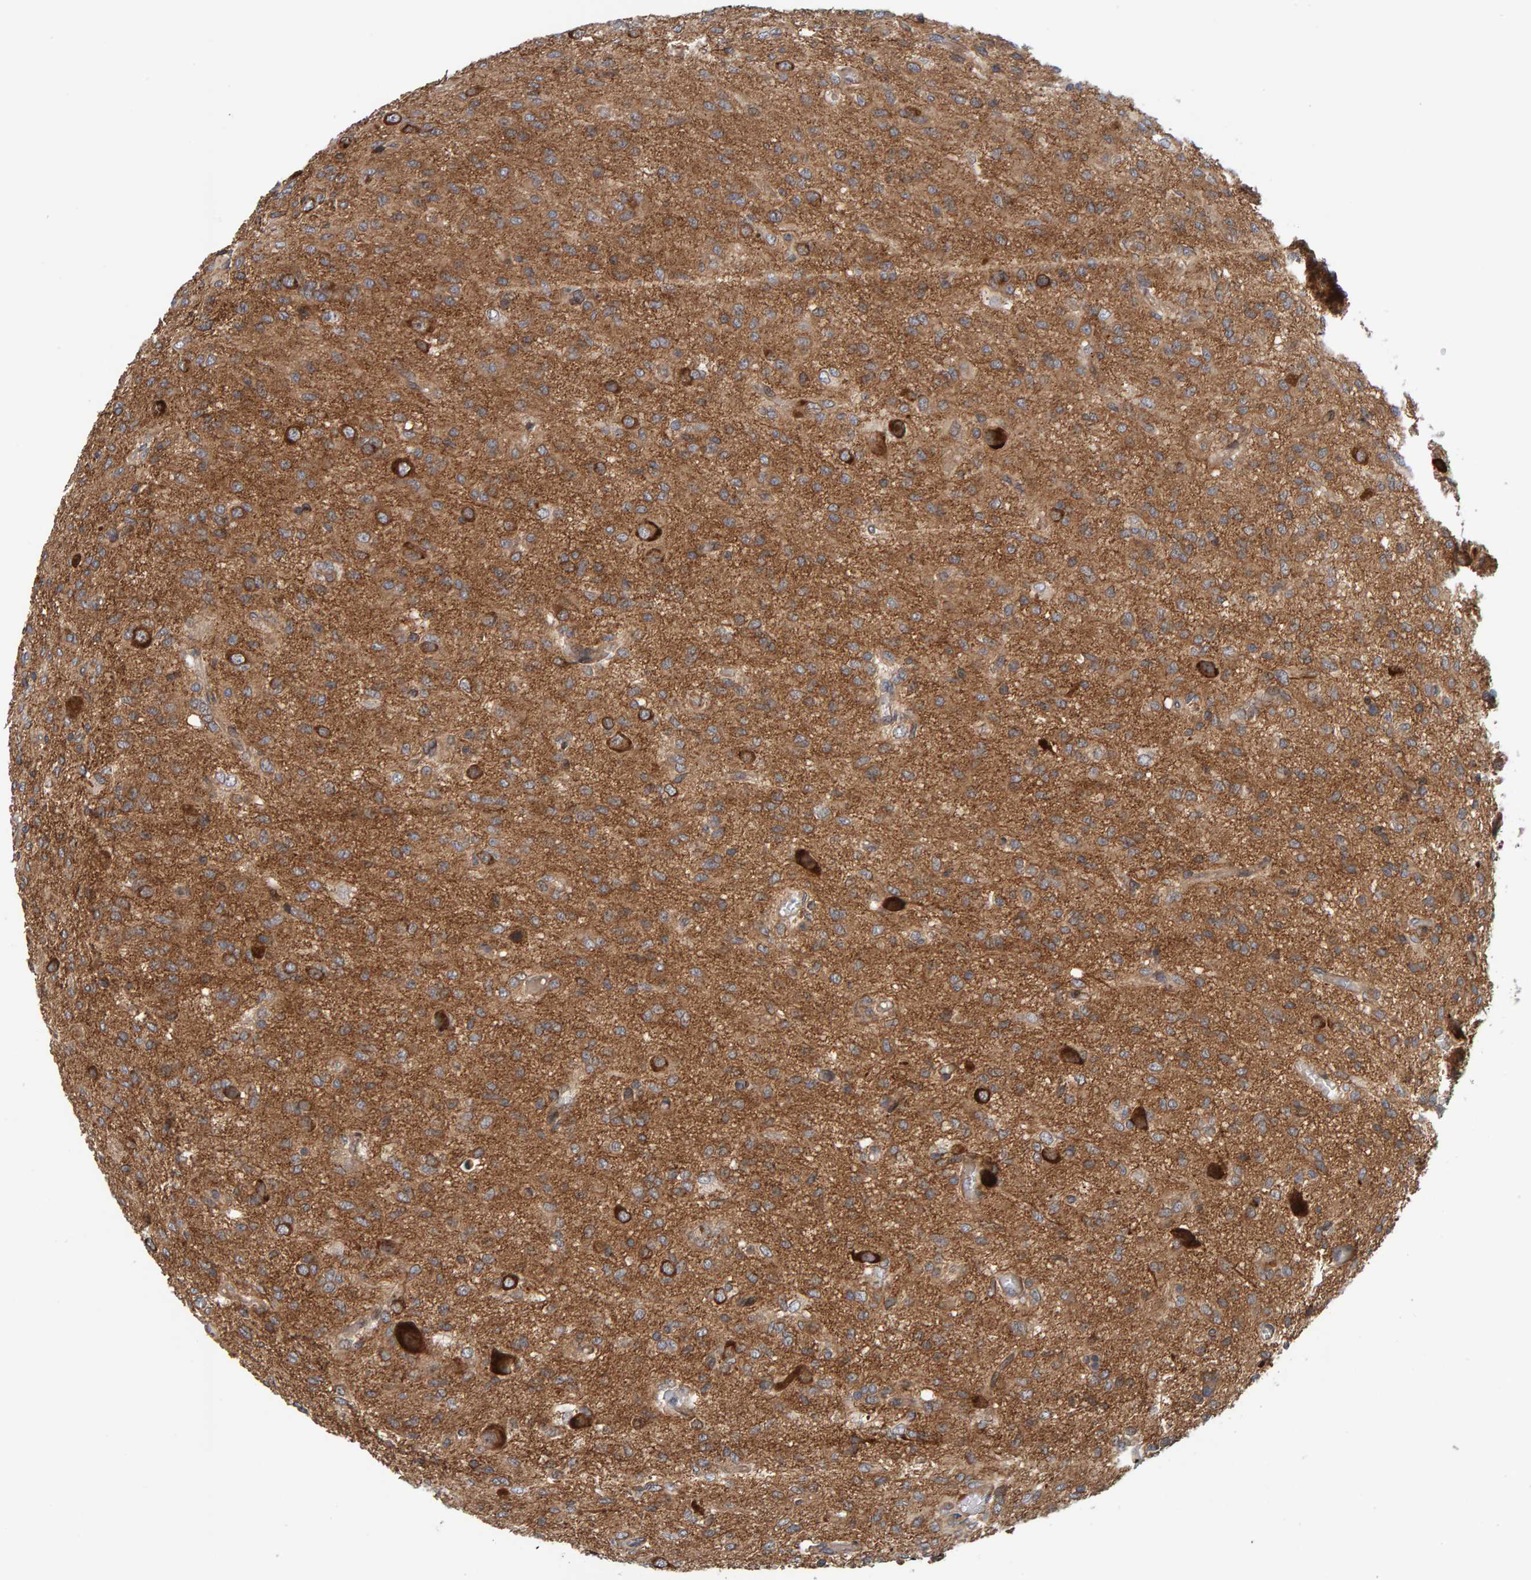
{"staining": {"intensity": "moderate", "quantity": ">75%", "location": "cytoplasmic/membranous"}, "tissue": "glioma", "cell_type": "Tumor cells", "image_type": "cancer", "snomed": [{"axis": "morphology", "description": "Glioma, malignant, High grade"}, {"axis": "topography", "description": "Brain"}], "caption": "High-power microscopy captured an immunohistochemistry (IHC) histopathology image of glioma, revealing moderate cytoplasmic/membranous positivity in approximately >75% of tumor cells.", "gene": "BAIAP2", "patient": {"sex": "female", "age": 59}}